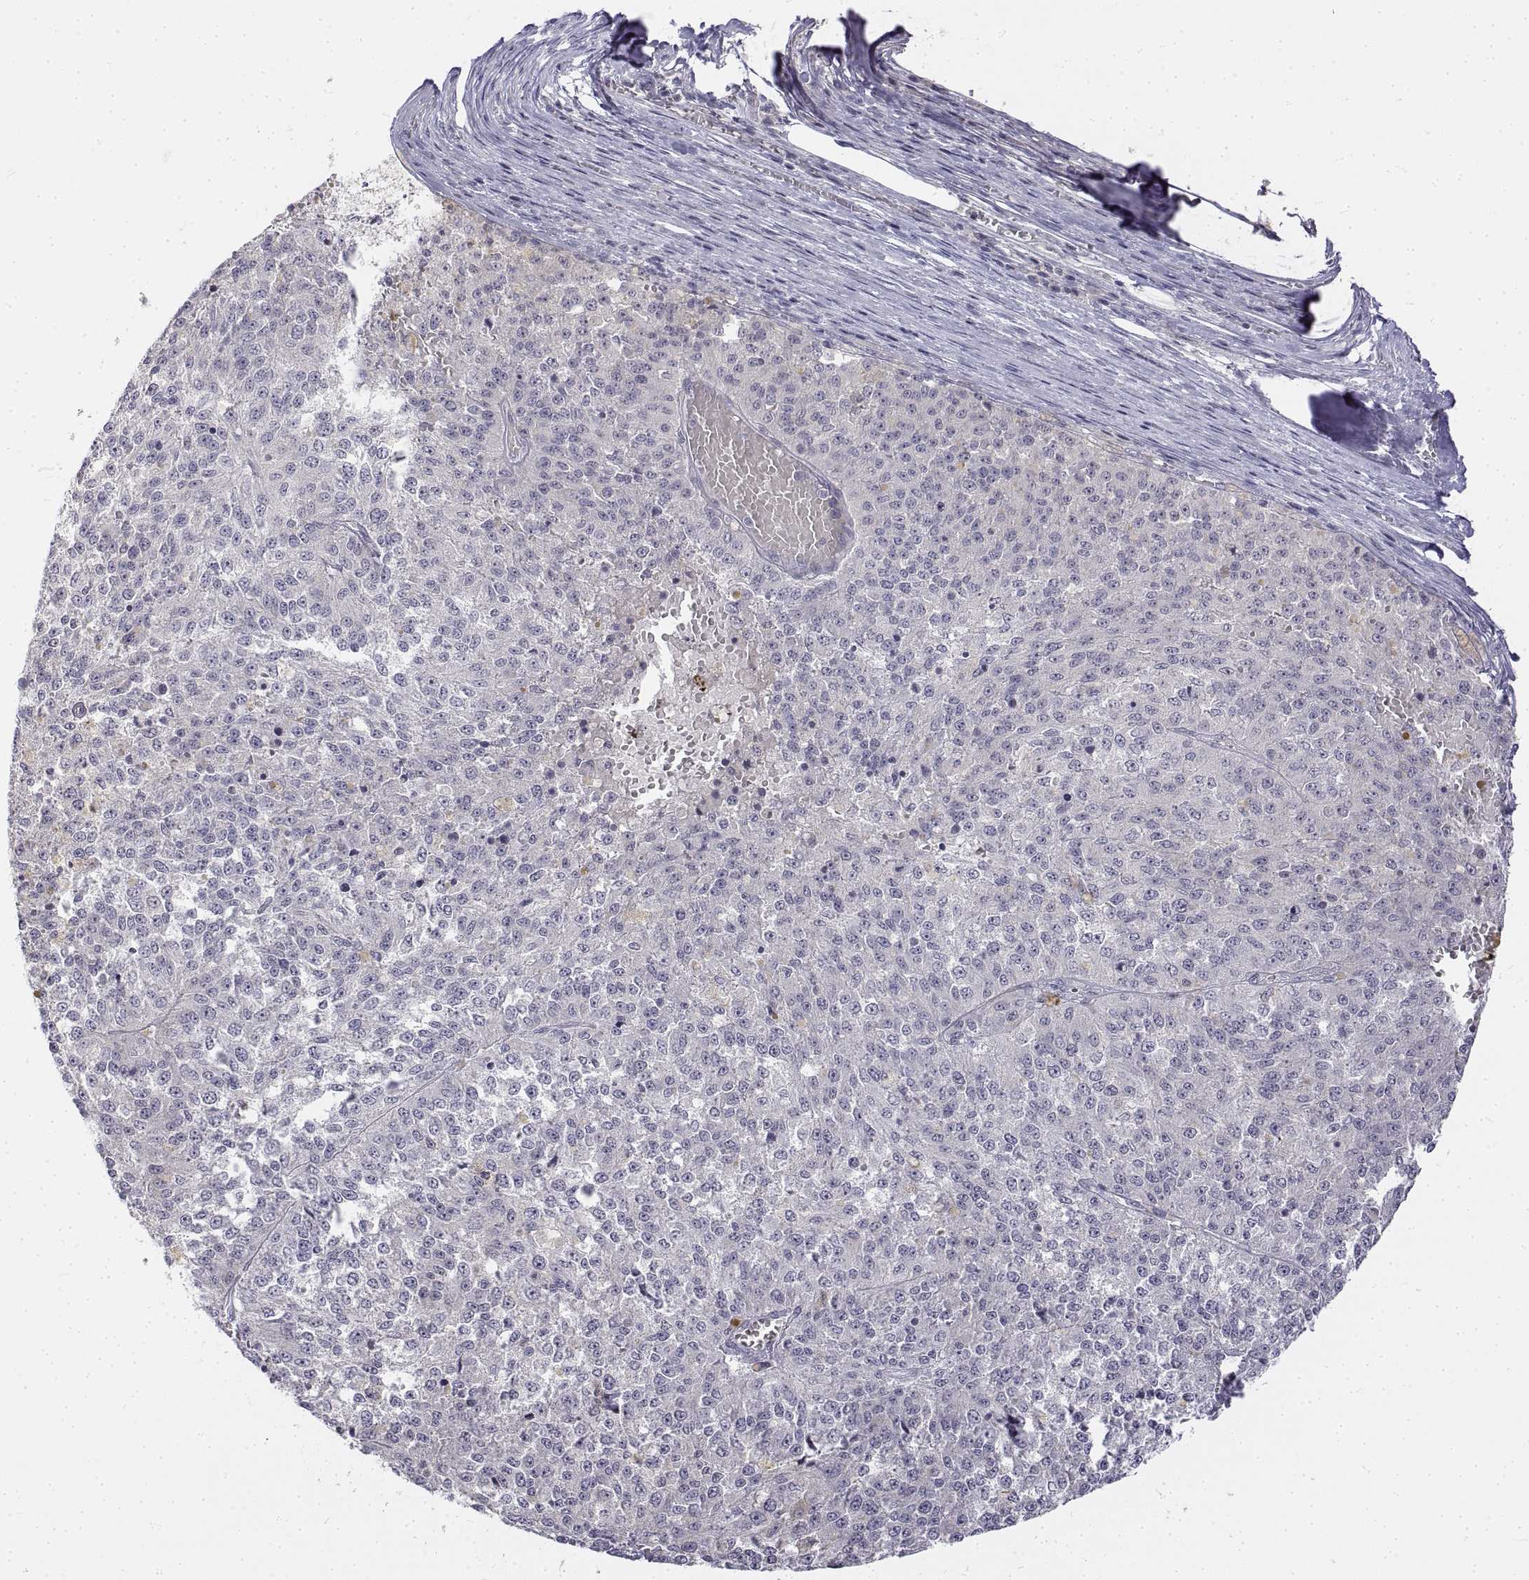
{"staining": {"intensity": "negative", "quantity": "none", "location": "none"}, "tissue": "melanoma", "cell_type": "Tumor cells", "image_type": "cancer", "snomed": [{"axis": "morphology", "description": "Malignant melanoma, Metastatic site"}, {"axis": "topography", "description": "Lymph node"}], "caption": "Malignant melanoma (metastatic site) stained for a protein using IHC displays no positivity tumor cells.", "gene": "ANO2", "patient": {"sex": "female", "age": 64}}